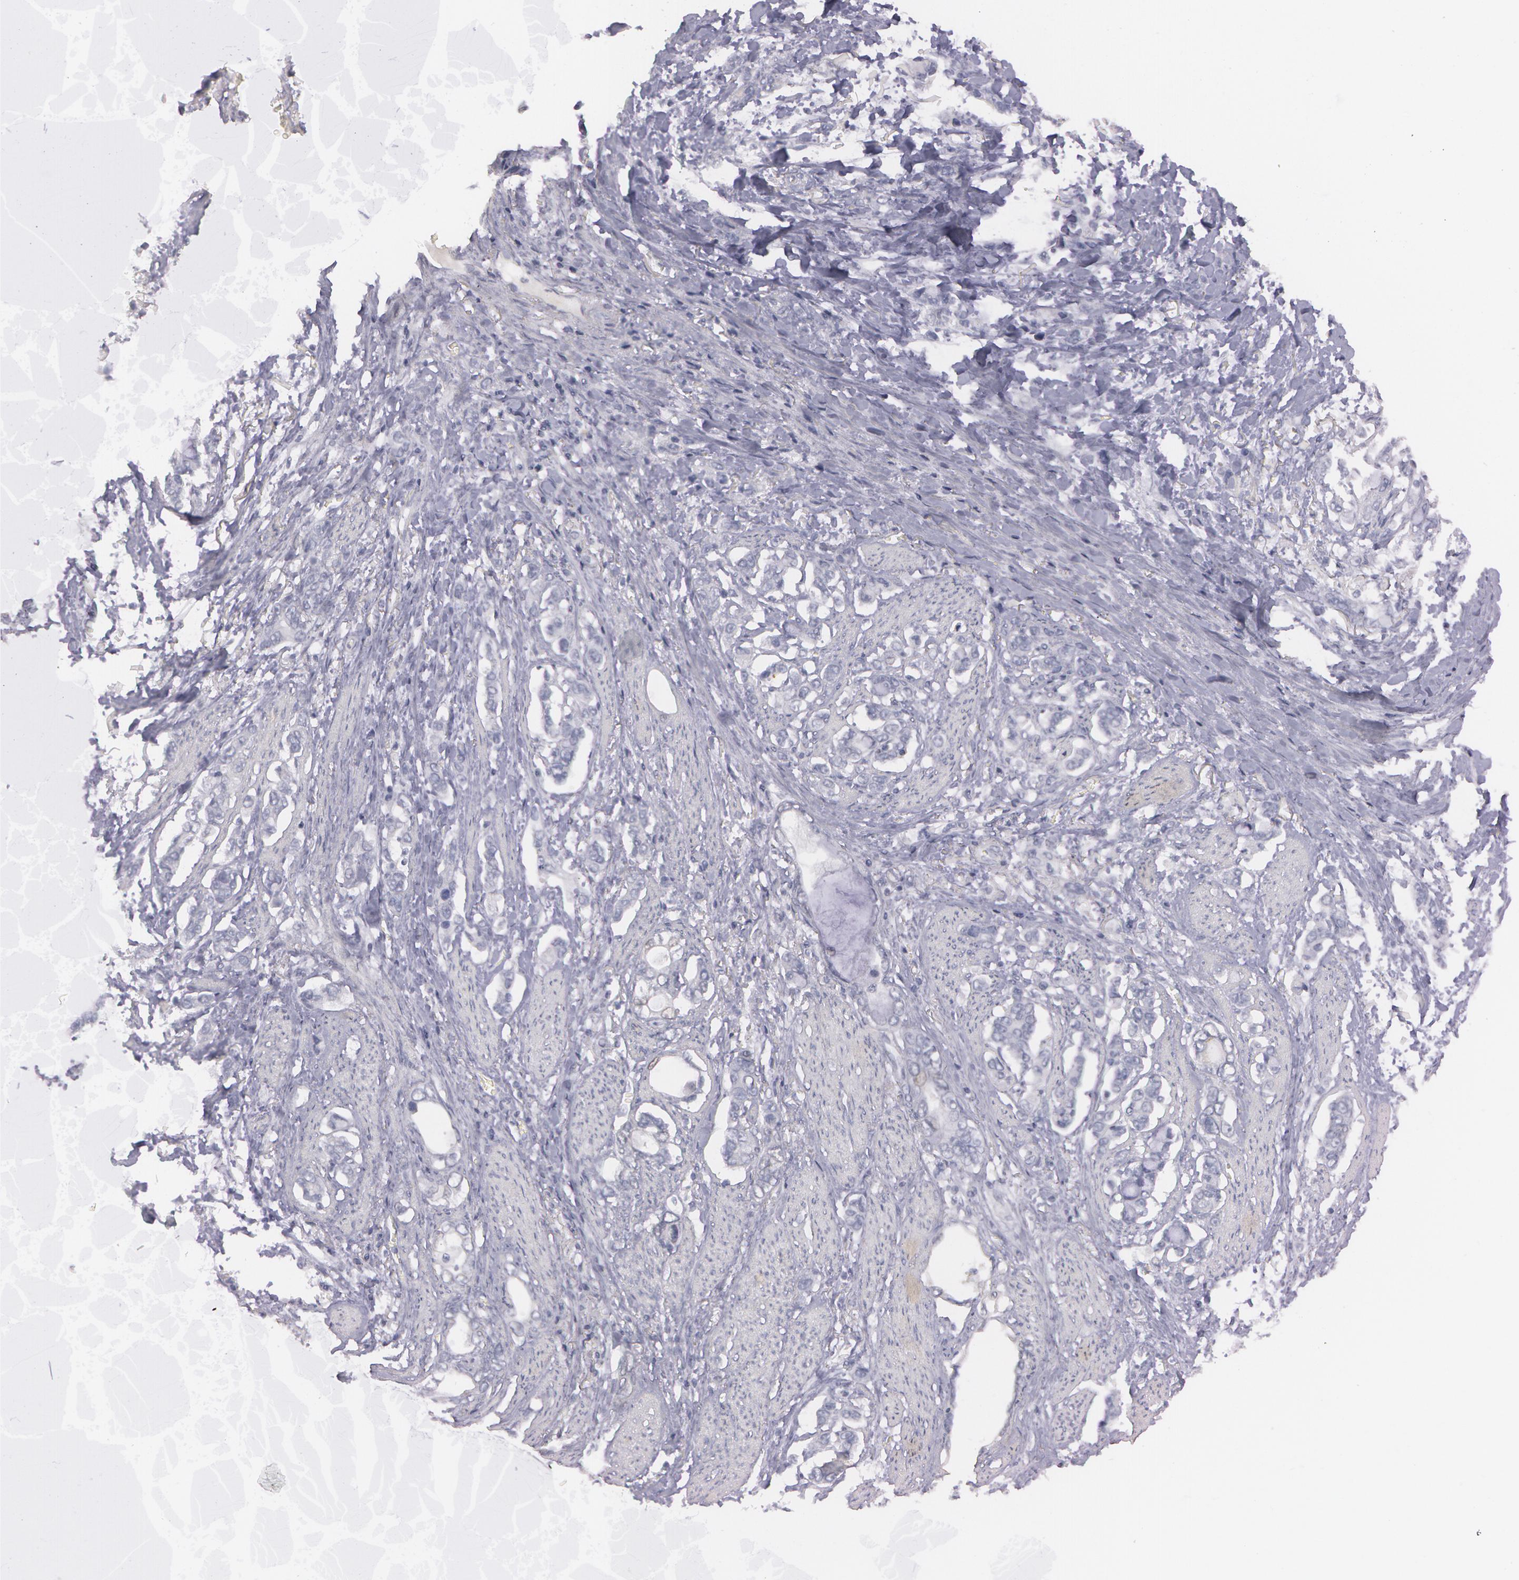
{"staining": {"intensity": "negative", "quantity": "none", "location": "none"}, "tissue": "stomach cancer", "cell_type": "Tumor cells", "image_type": "cancer", "snomed": [{"axis": "morphology", "description": "Adenocarcinoma, NOS"}, {"axis": "topography", "description": "Stomach"}], "caption": "Immunohistochemistry micrograph of neoplastic tissue: human stomach cancer stained with DAB (3,3'-diaminobenzidine) displays no significant protein expression in tumor cells.", "gene": "IL1RN", "patient": {"sex": "male", "age": 78}}